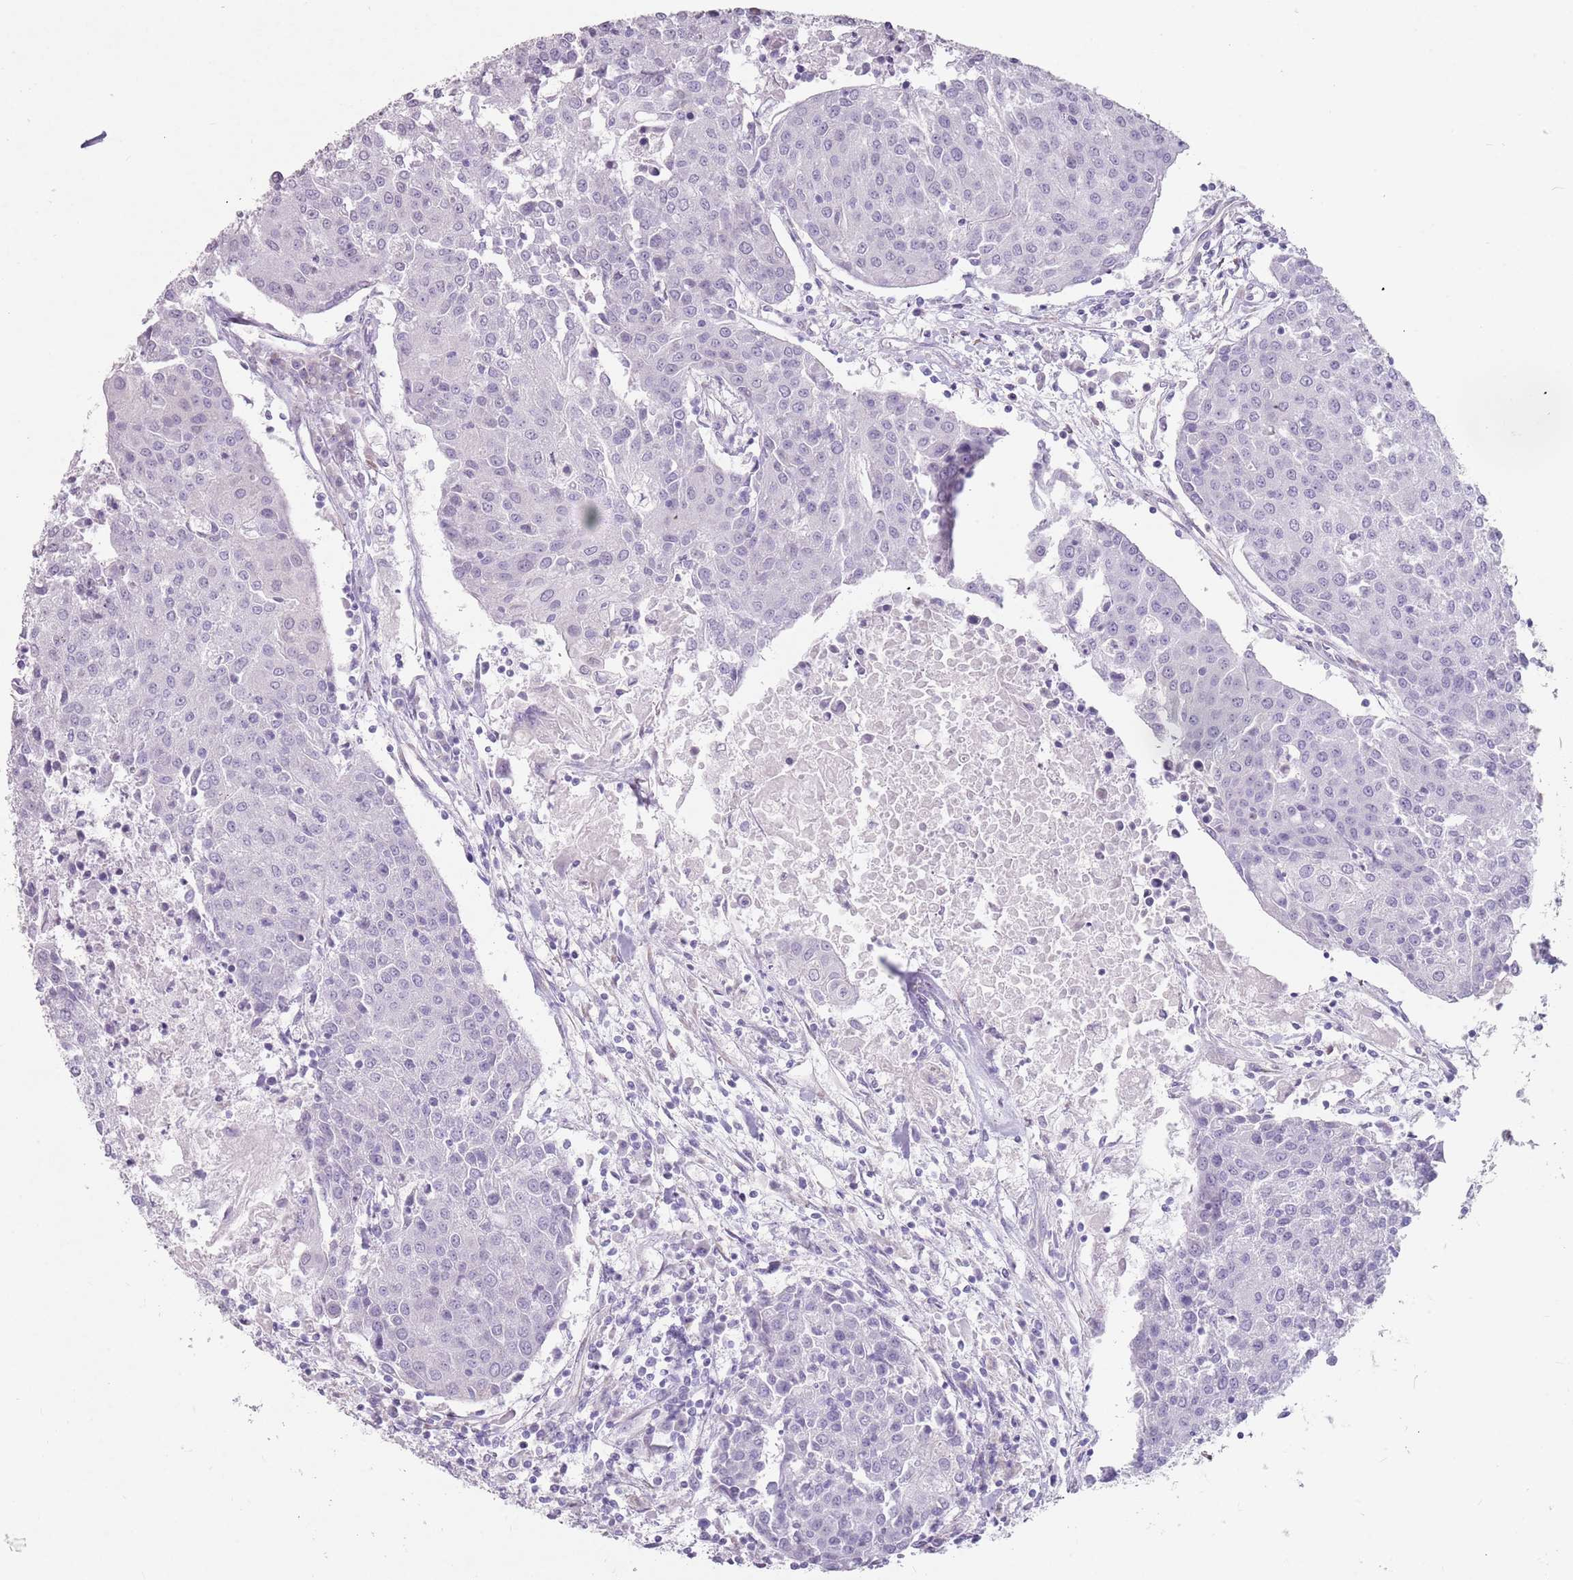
{"staining": {"intensity": "negative", "quantity": "none", "location": "none"}, "tissue": "urothelial cancer", "cell_type": "Tumor cells", "image_type": "cancer", "snomed": [{"axis": "morphology", "description": "Urothelial carcinoma, High grade"}, {"axis": "topography", "description": "Urinary bladder"}], "caption": "Tumor cells are negative for brown protein staining in urothelial cancer. (DAB (3,3'-diaminobenzidine) immunohistochemistry with hematoxylin counter stain).", "gene": "DDX4", "patient": {"sex": "female", "age": 85}}